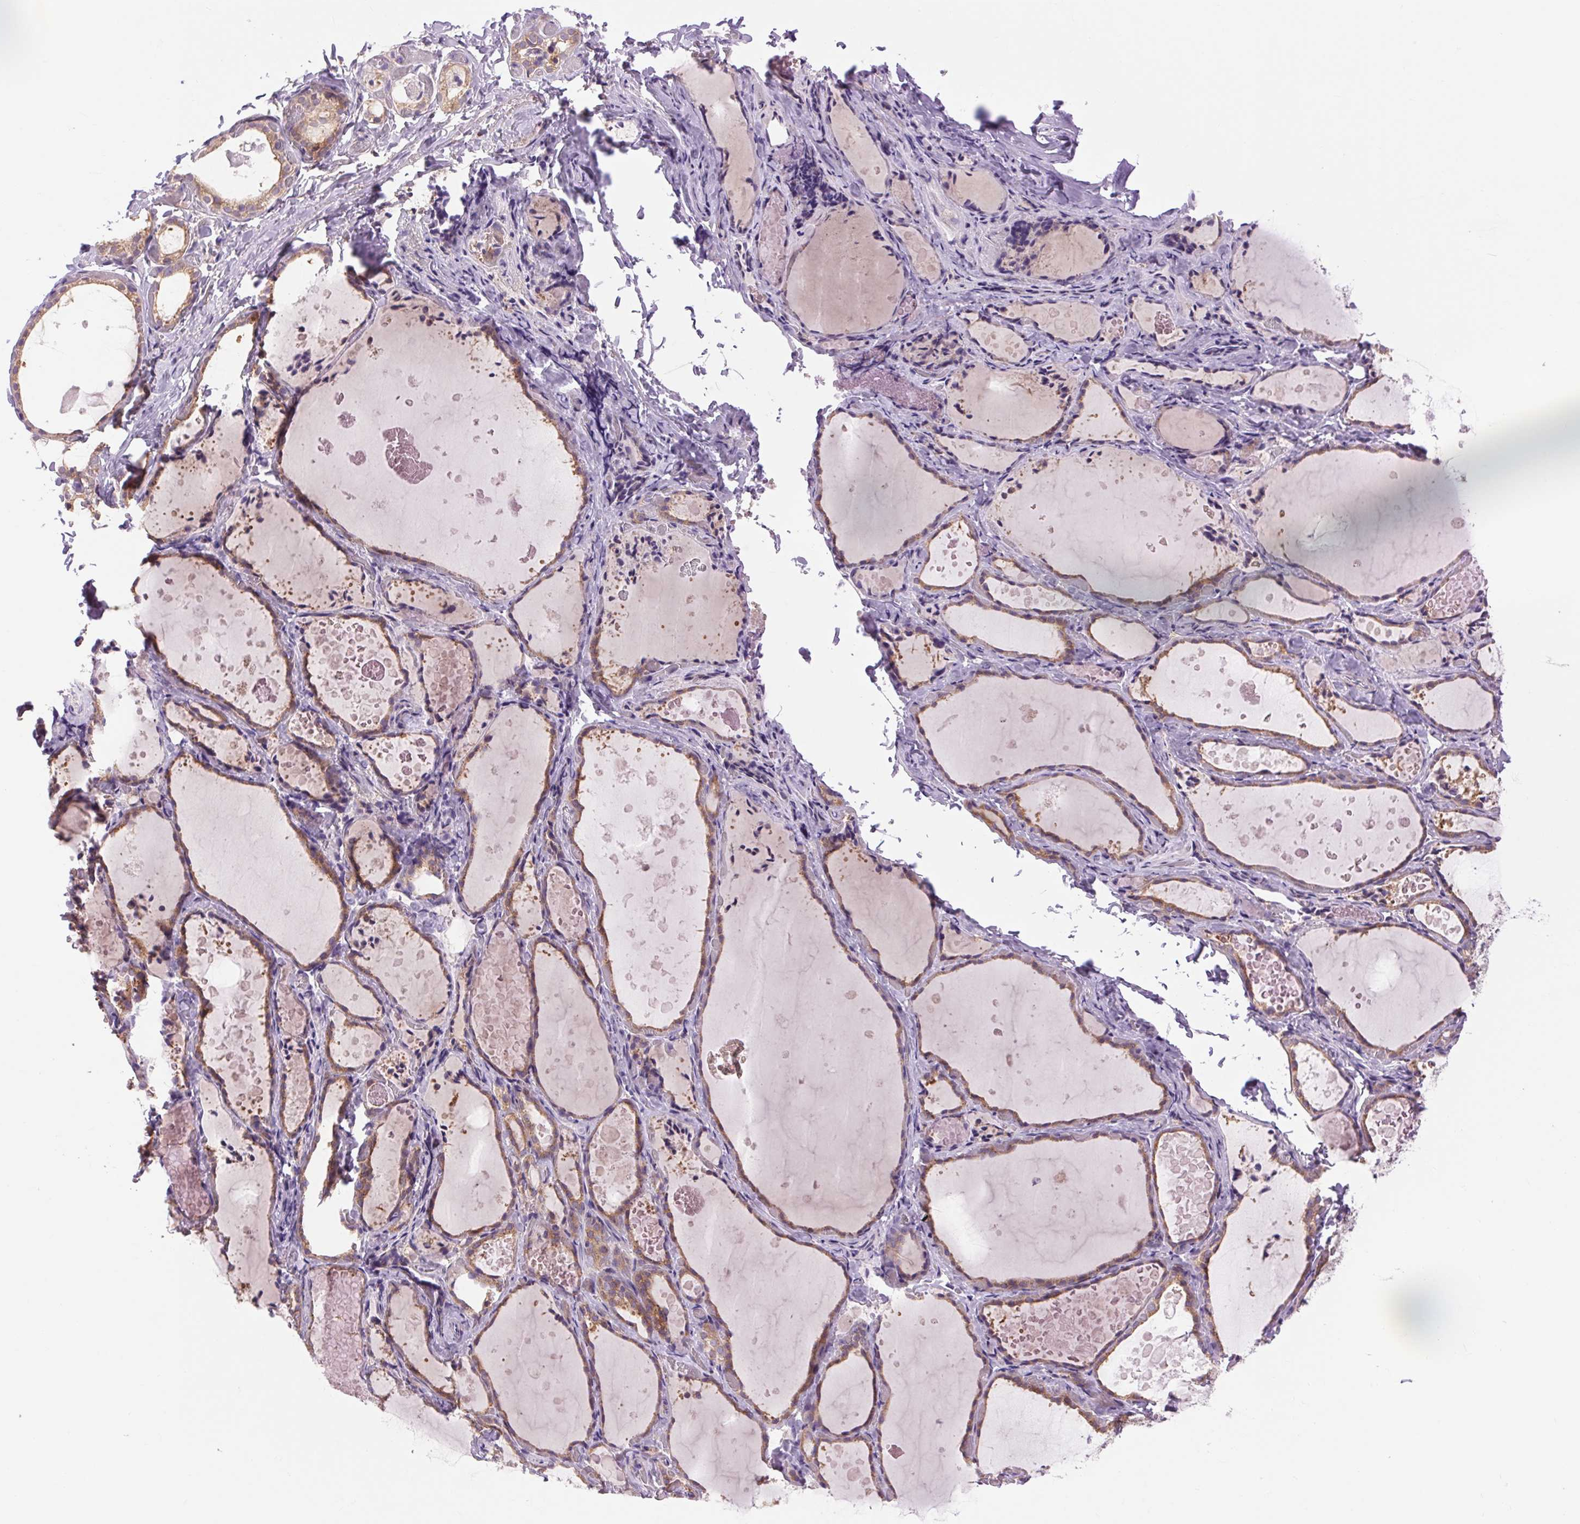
{"staining": {"intensity": "moderate", "quantity": ">75%", "location": "cytoplasmic/membranous"}, "tissue": "thyroid gland", "cell_type": "Glandular cells", "image_type": "normal", "snomed": [{"axis": "morphology", "description": "Normal tissue, NOS"}, {"axis": "topography", "description": "Thyroid gland"}], "caption": "Thyroid gland stained for a protein (brown) exhibits moderate cytoplasmic/membranous positive staining in about >75% of glandular cells.", "gene": "SOWAHC", "patient": {"sex": "female", "age": 56}}